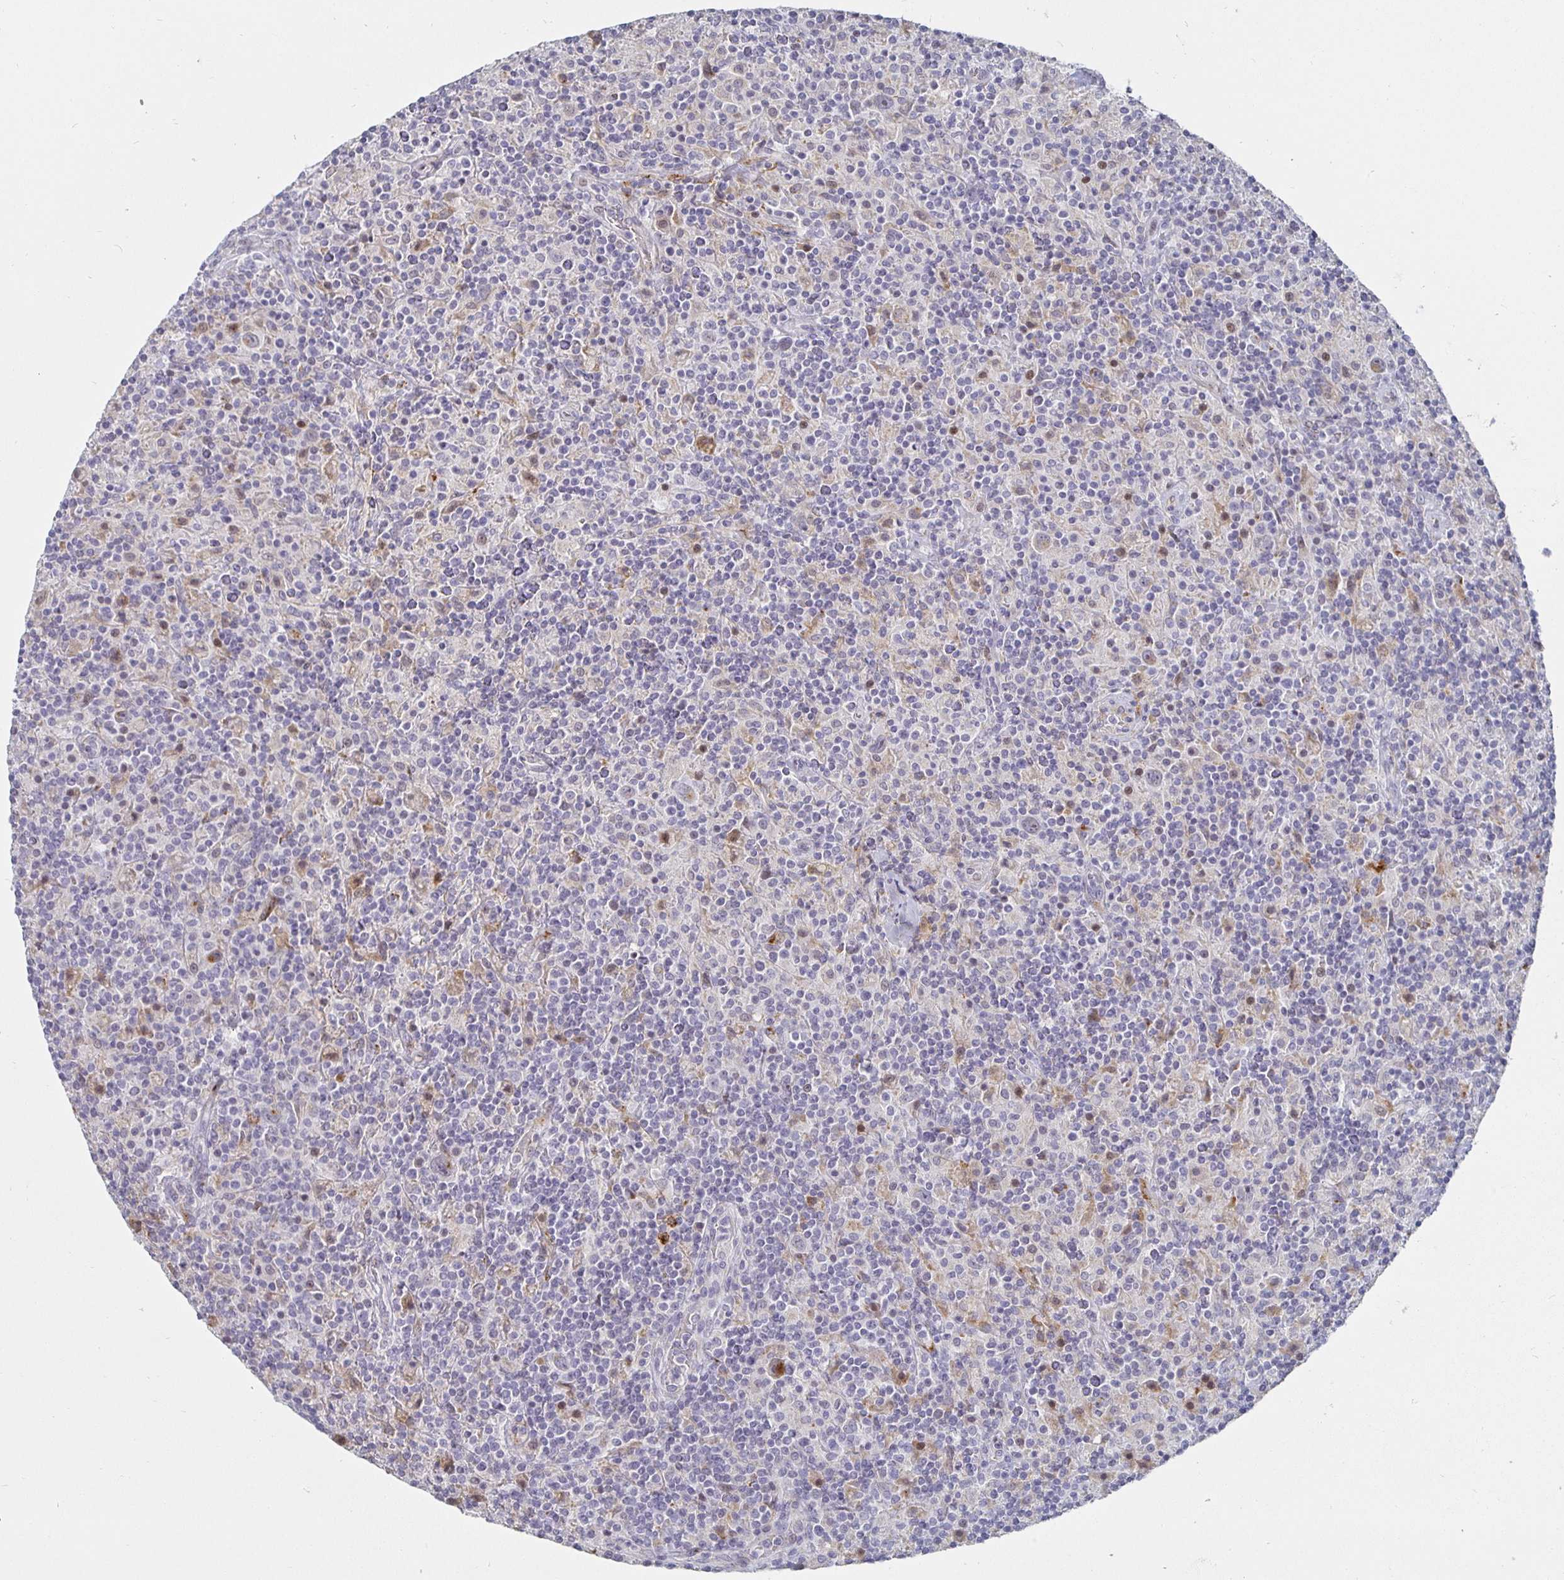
{"staining": {"intensity": "negative", "quantity": "none", "location": "none"}, "tissue": "lymphoma", "cell_type": "Tumor cells", "image_type": "cancer", "snomed": [{"axis": "morphology", "description": "Hodgkin's disease, NOS"}, {"axis": "topography", "description": "Lymph node"}], "caption": "IHC of human Hodgkin's disease displays no expression in tumor cells.", "gene": "S100G", "patient": {"sex": "male", "age": 70}}